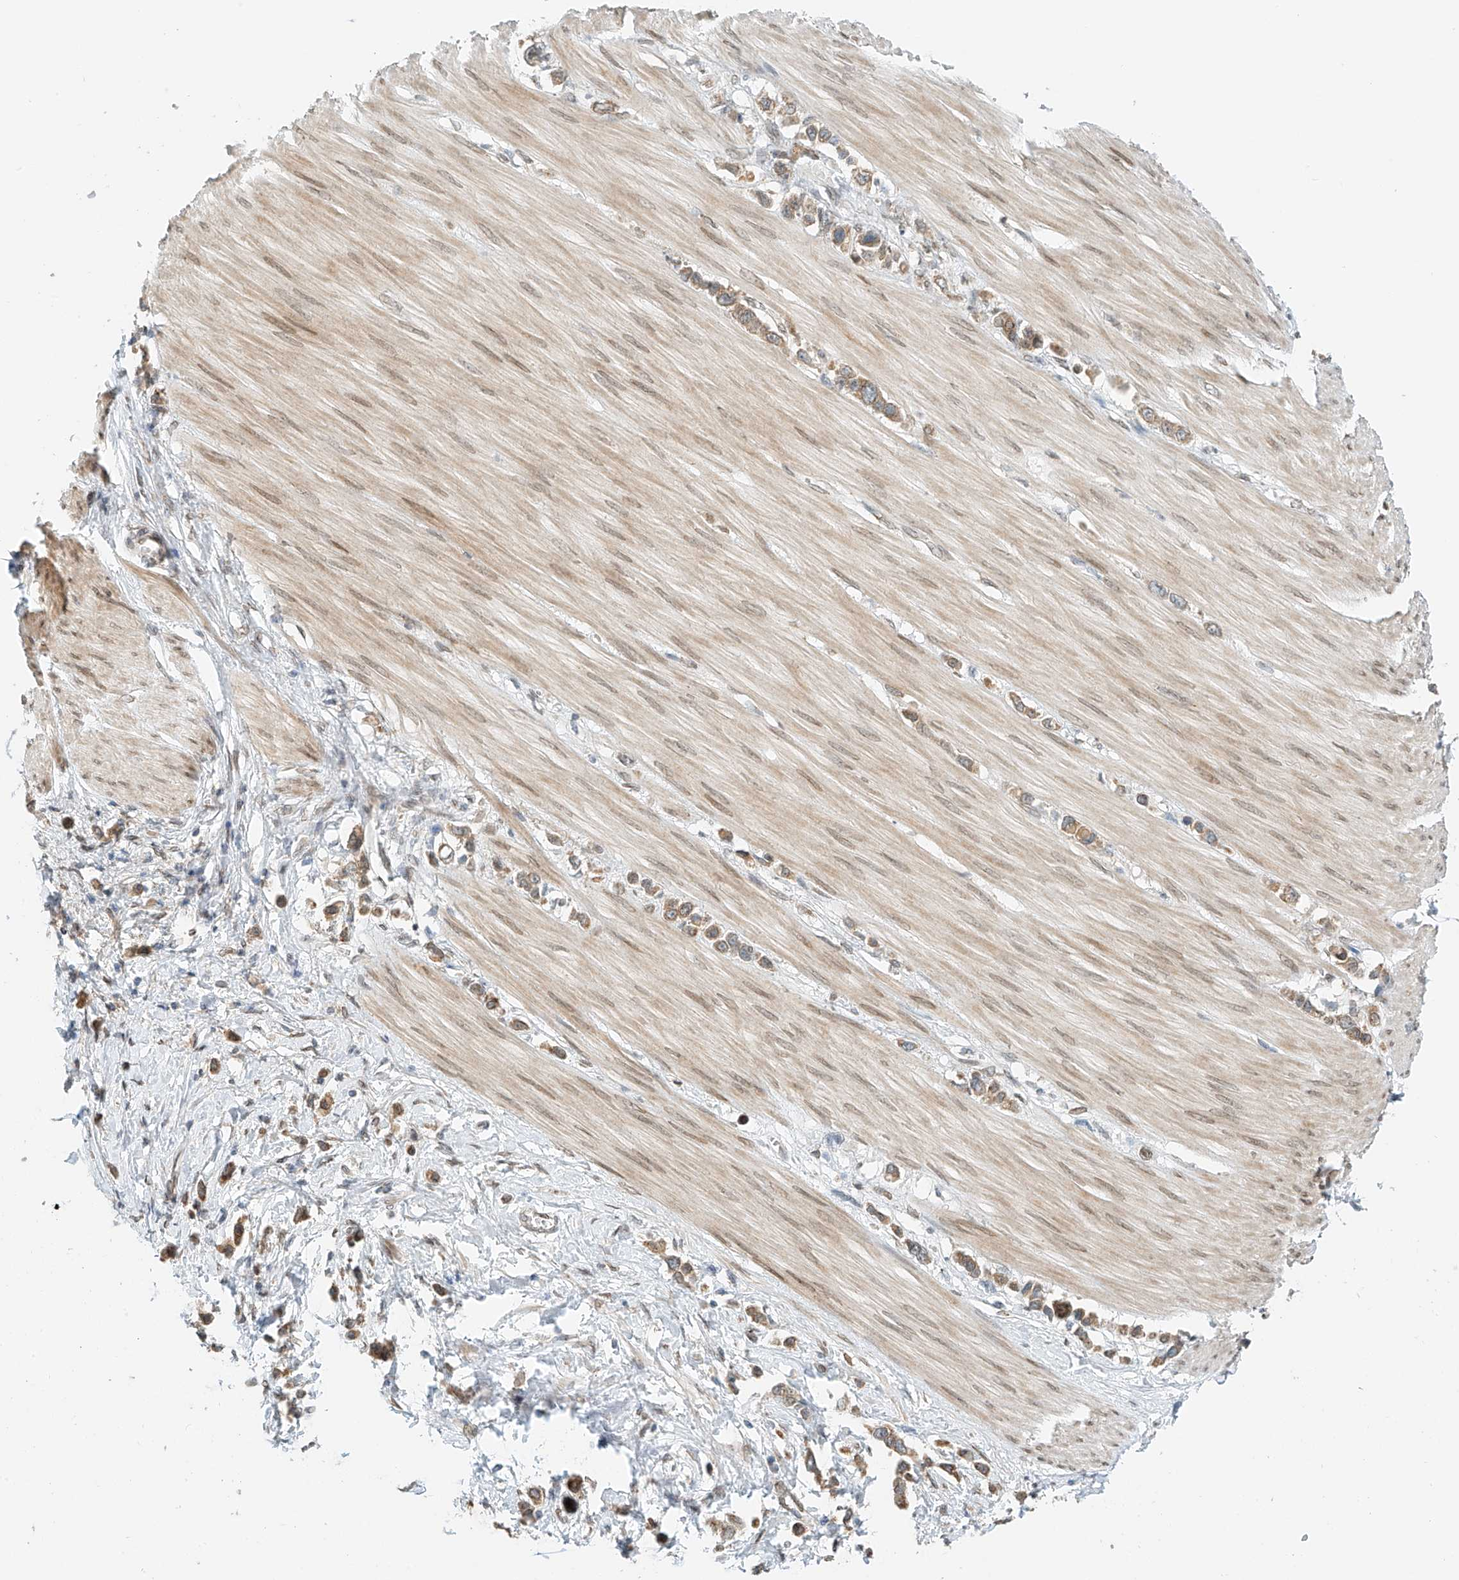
{"staining": {"intensity": "weak", "quantity": ">75%", "location": "cytoplasmic/membranous"}, "tissue": "stomach cancer", "cell_type": "Tumor cells", "image_type": "cancer", "snomed": [{"axis": "morphology", "description": "Adenocarcinoma, NOS"}, {"axis": "topography", "description": "Stomach"}], "caption": "DAB immunohistochemical staining of stomach adenocarcinoma demonstrates weak cytoplasmic/membranous protein expression in about >75% of tumor cells. Nuclei are stained in blue.", "gene": "STARD9", "patient": {"sex": "female", "age": 65}}